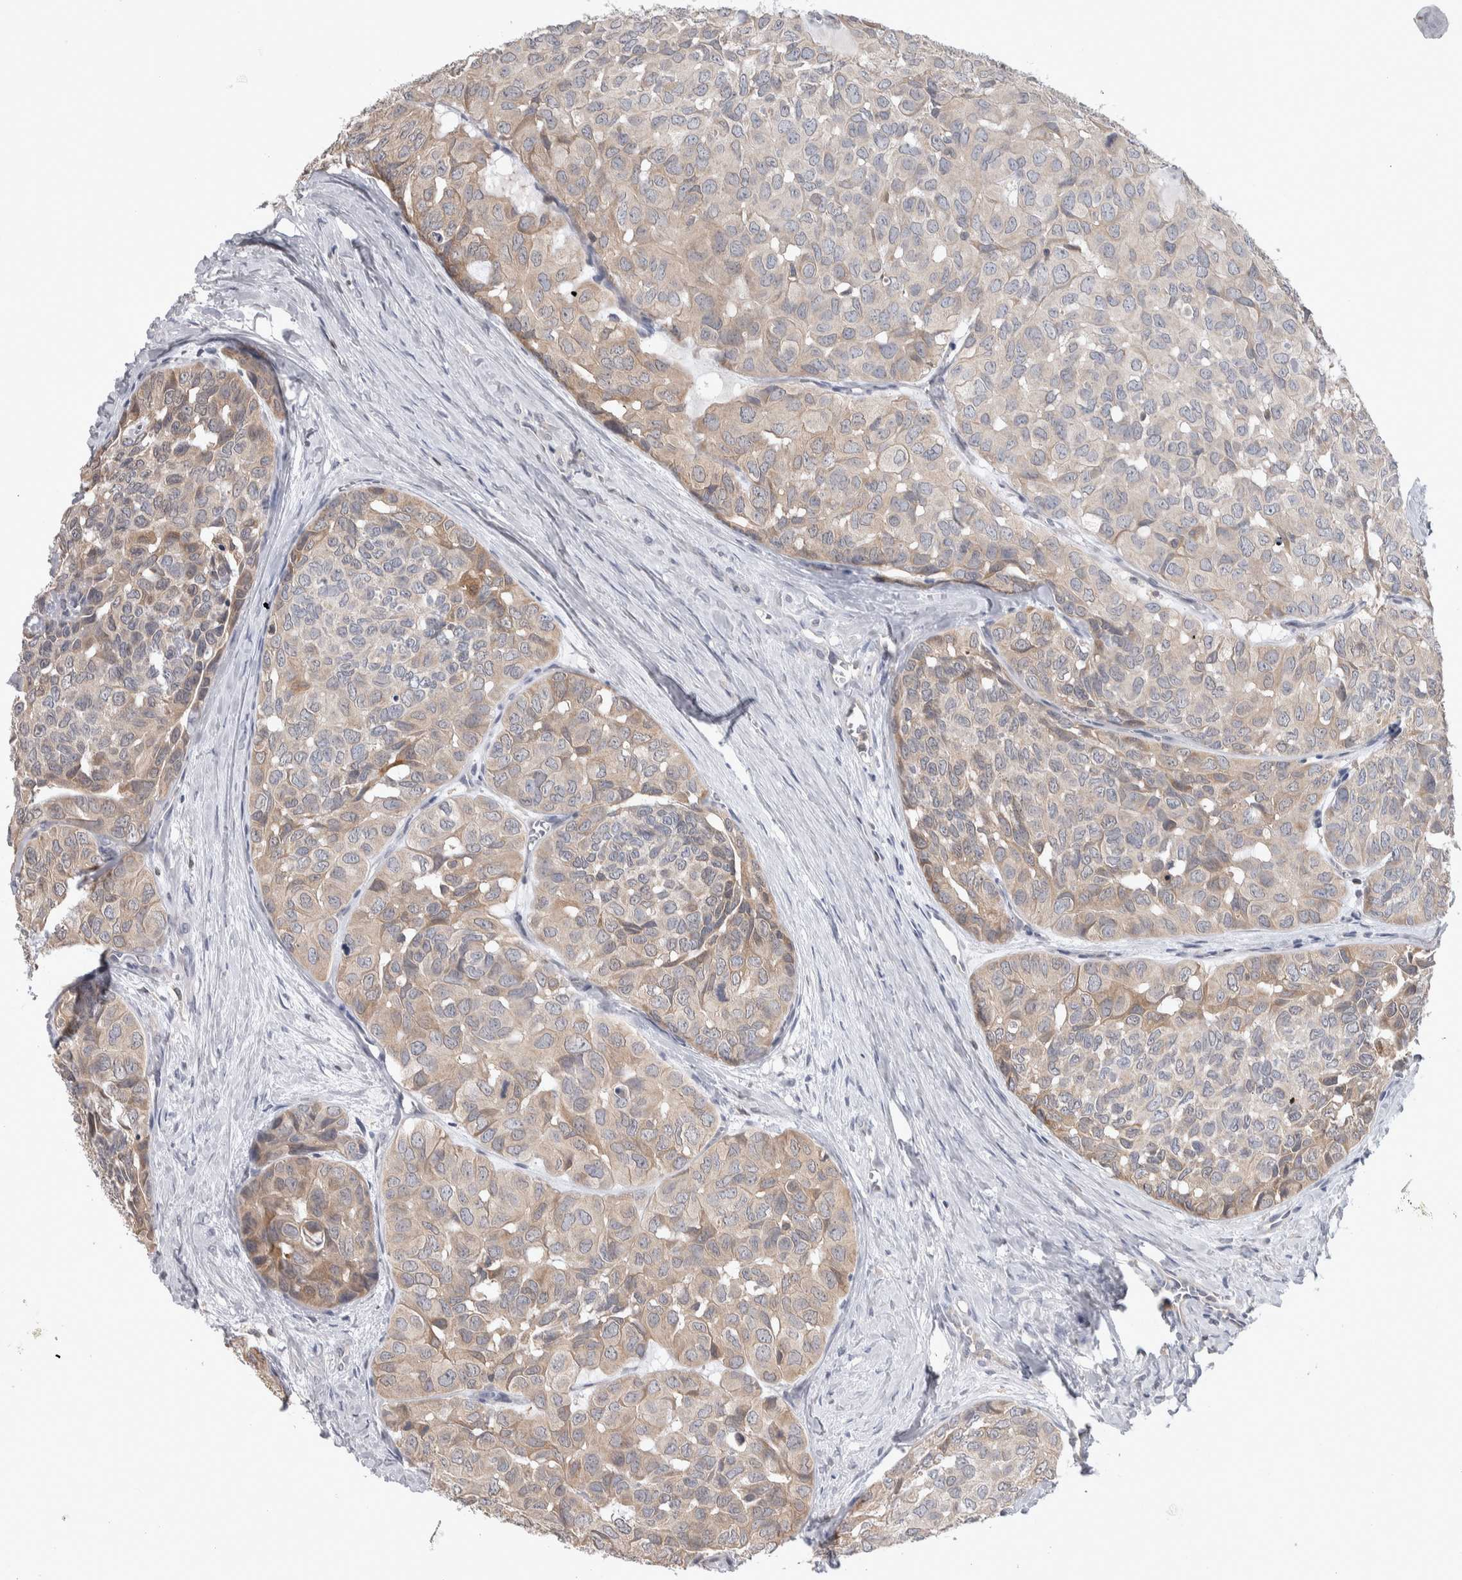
{"staining": {"intensity": "moderate", "quantity": "25%-75%", "location": "cytoplasmic/membranous,nuclear"}, "tissue": "head and neck cancer", "cell_type": "Tumor cells", "image_type": "cancer", "snomed": [{"axis": "morphology", "description": "Adenocarcinoma, NOS"}, {"axis": "topography", "description": "Salivary gland, NOS"}, {"axis": "topography", "description": "Head-Neck"}], "caption": "Brown immunohistochemical staining in head and neck adenocarcinoma exhibits moderate cytoplasmic/membranous and nuclear expression in about 25%-75% of tumor cells. The staining was performed using DAB (3,3'-diaminobenzidine), with brown indicating positive protein expression. Nuclei are stained blue with hematoxylin.", "gene": "HTATIP2", "patient": {"sex": "female", "age": 76}}